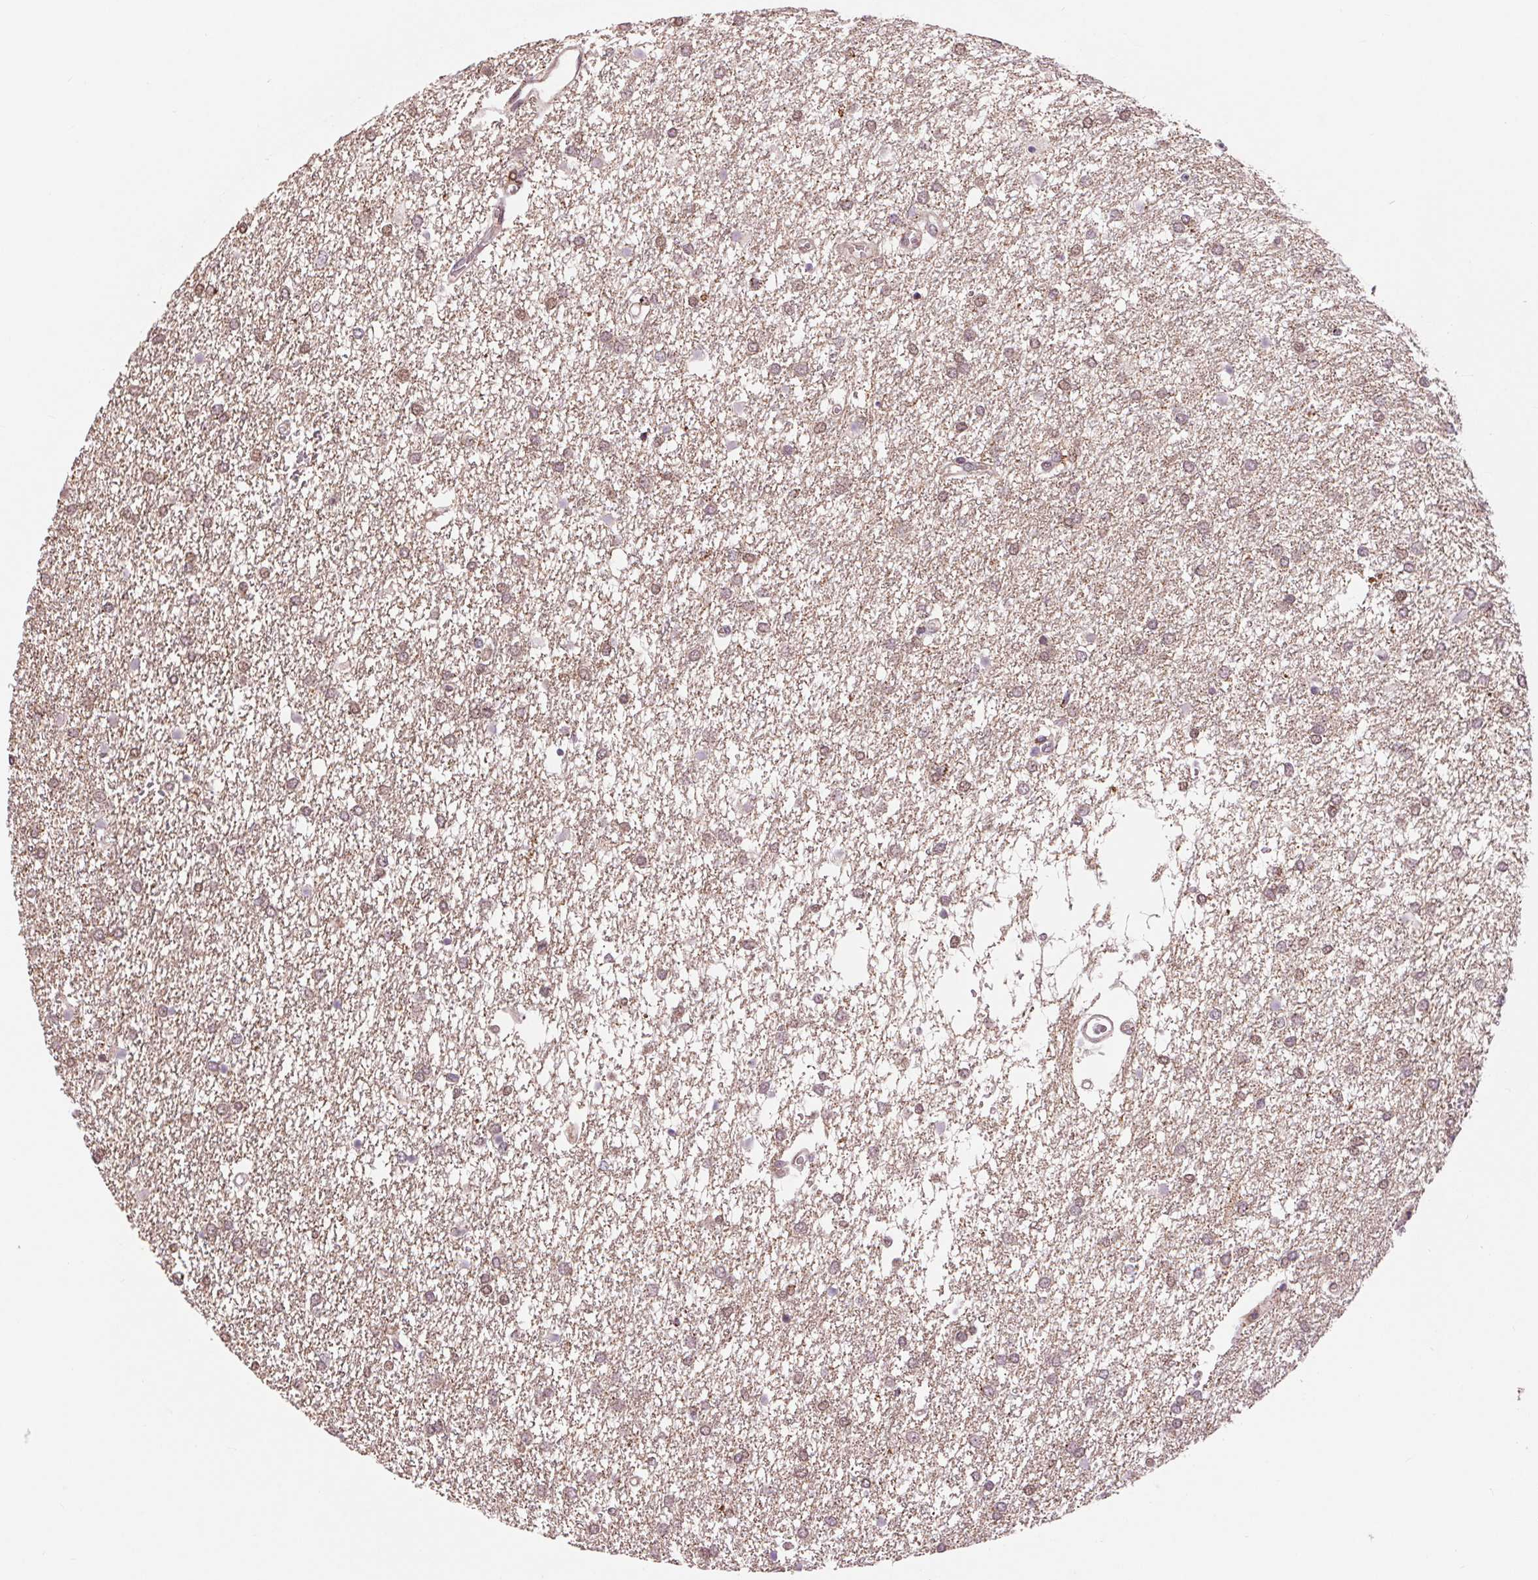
{"staining": {"intensity": "weak", "quantity": "25%-75%", "location": "cytoplasmic/membranous"}, "tissue": "glioma", "cell_type": "Tumor cells", "image_type": "cancer", "snomed": [{"axis": "morphology", "description": "Glioma, malignant, High grade"}, {"axis": "topography", "description": "Brain"}], "caption": "Human high-grade glioma (malignant) stained for a protein (brown) exhibits weak cytoplasmic/membranous positive expression in about 25%-75% of tumor cells.", "gene": "CHMP4B", "patient": {"sex": "female", "age": 61}}